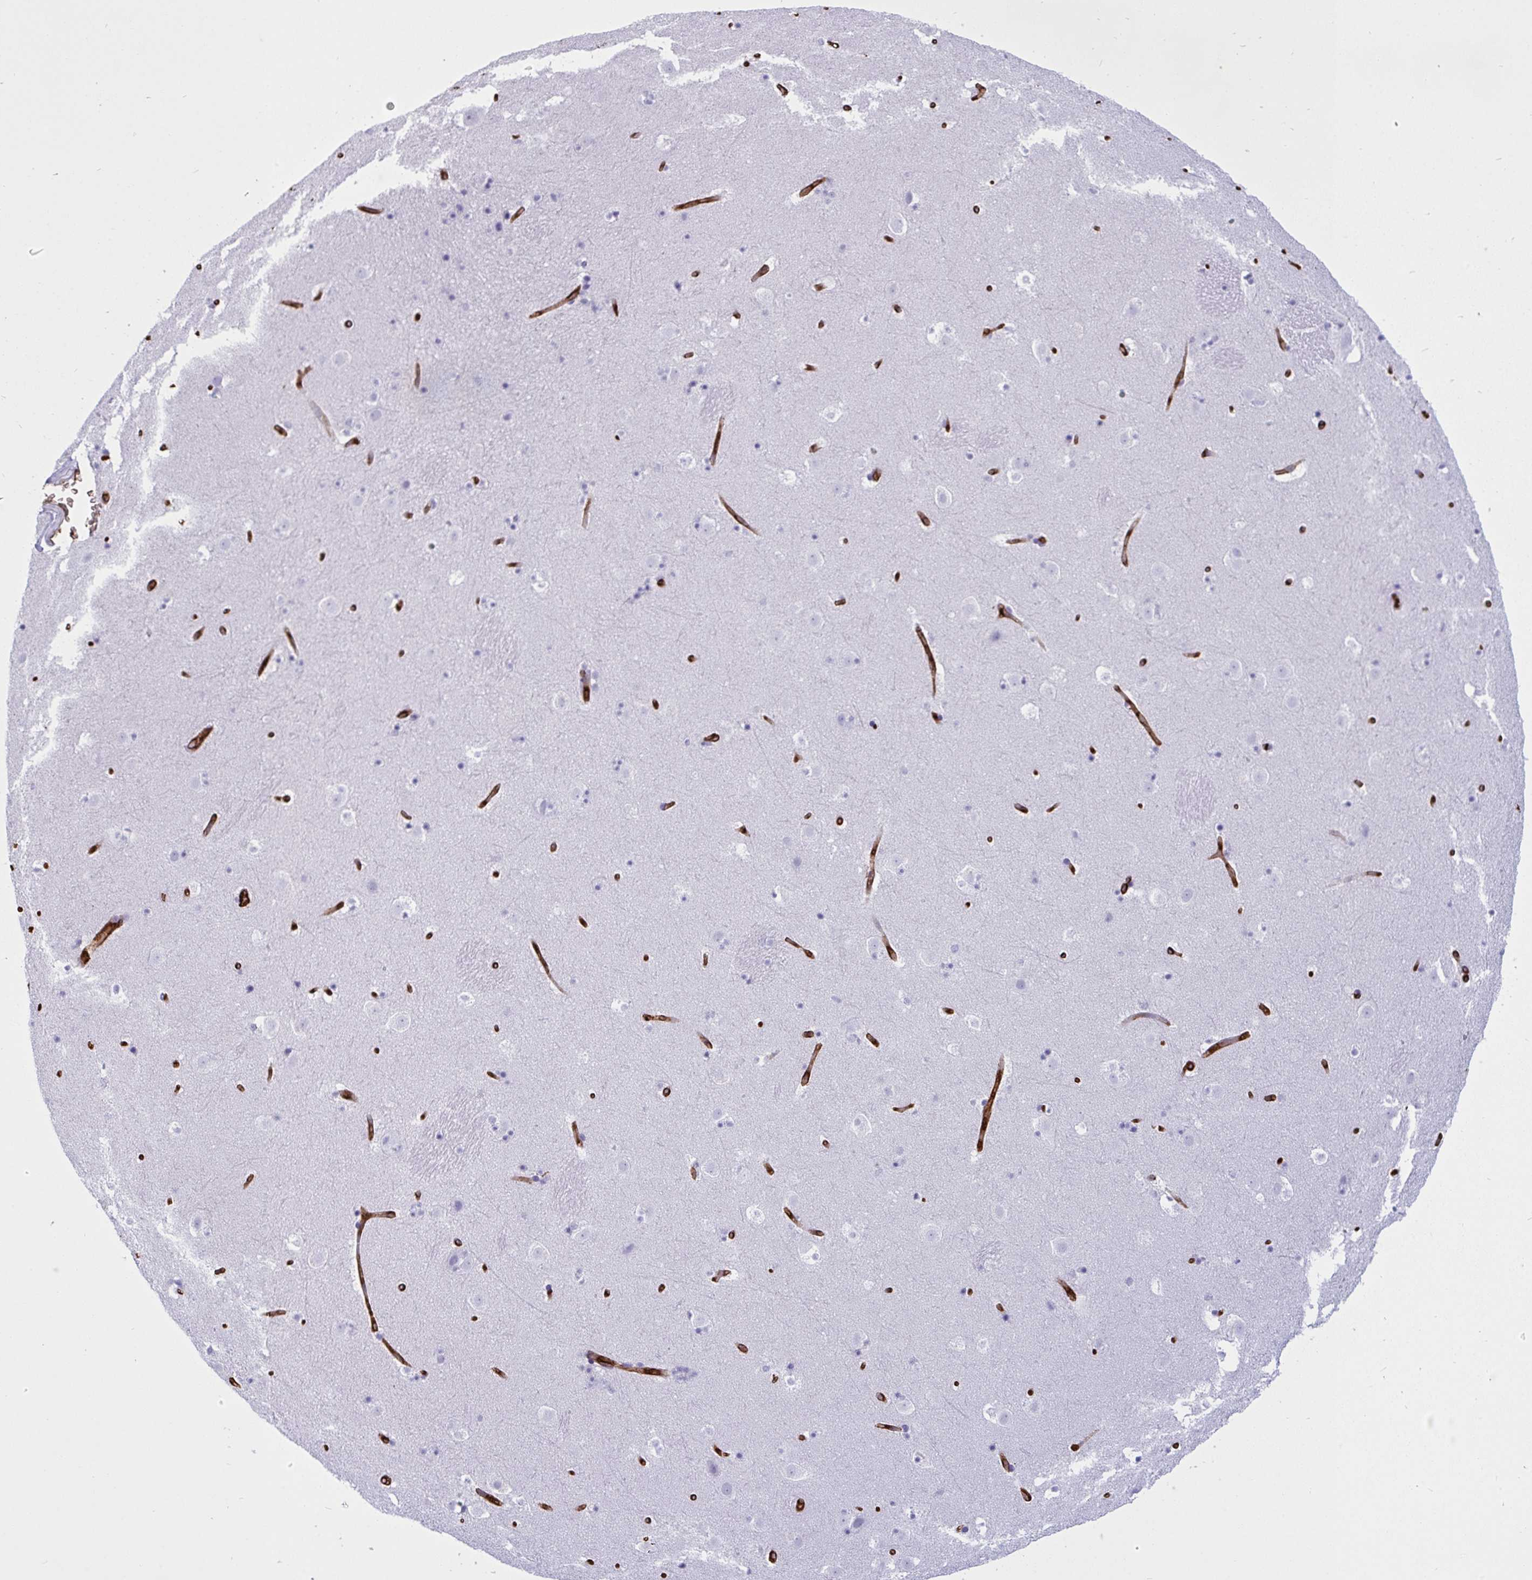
{"staining": {"intensity": "negative", "quantity": "none", "location": "none"}, "tissue": "caudate", "cell_type": "Glial cells", "image_type": "normal", "snomed": [{"axis": "morphology", "description": "Normal tissue, NOS"}, {"axis": "topography", "description": "Lateral ventricle wall"}], "caption": "Caudate was stained to show a protein in brown. There is no significant staining in glial cells. (DAB immunohistochemistry (IHC), high magnification).", "gene": "SLC2A1", "patient": {"sex": "male", "age": 37}}